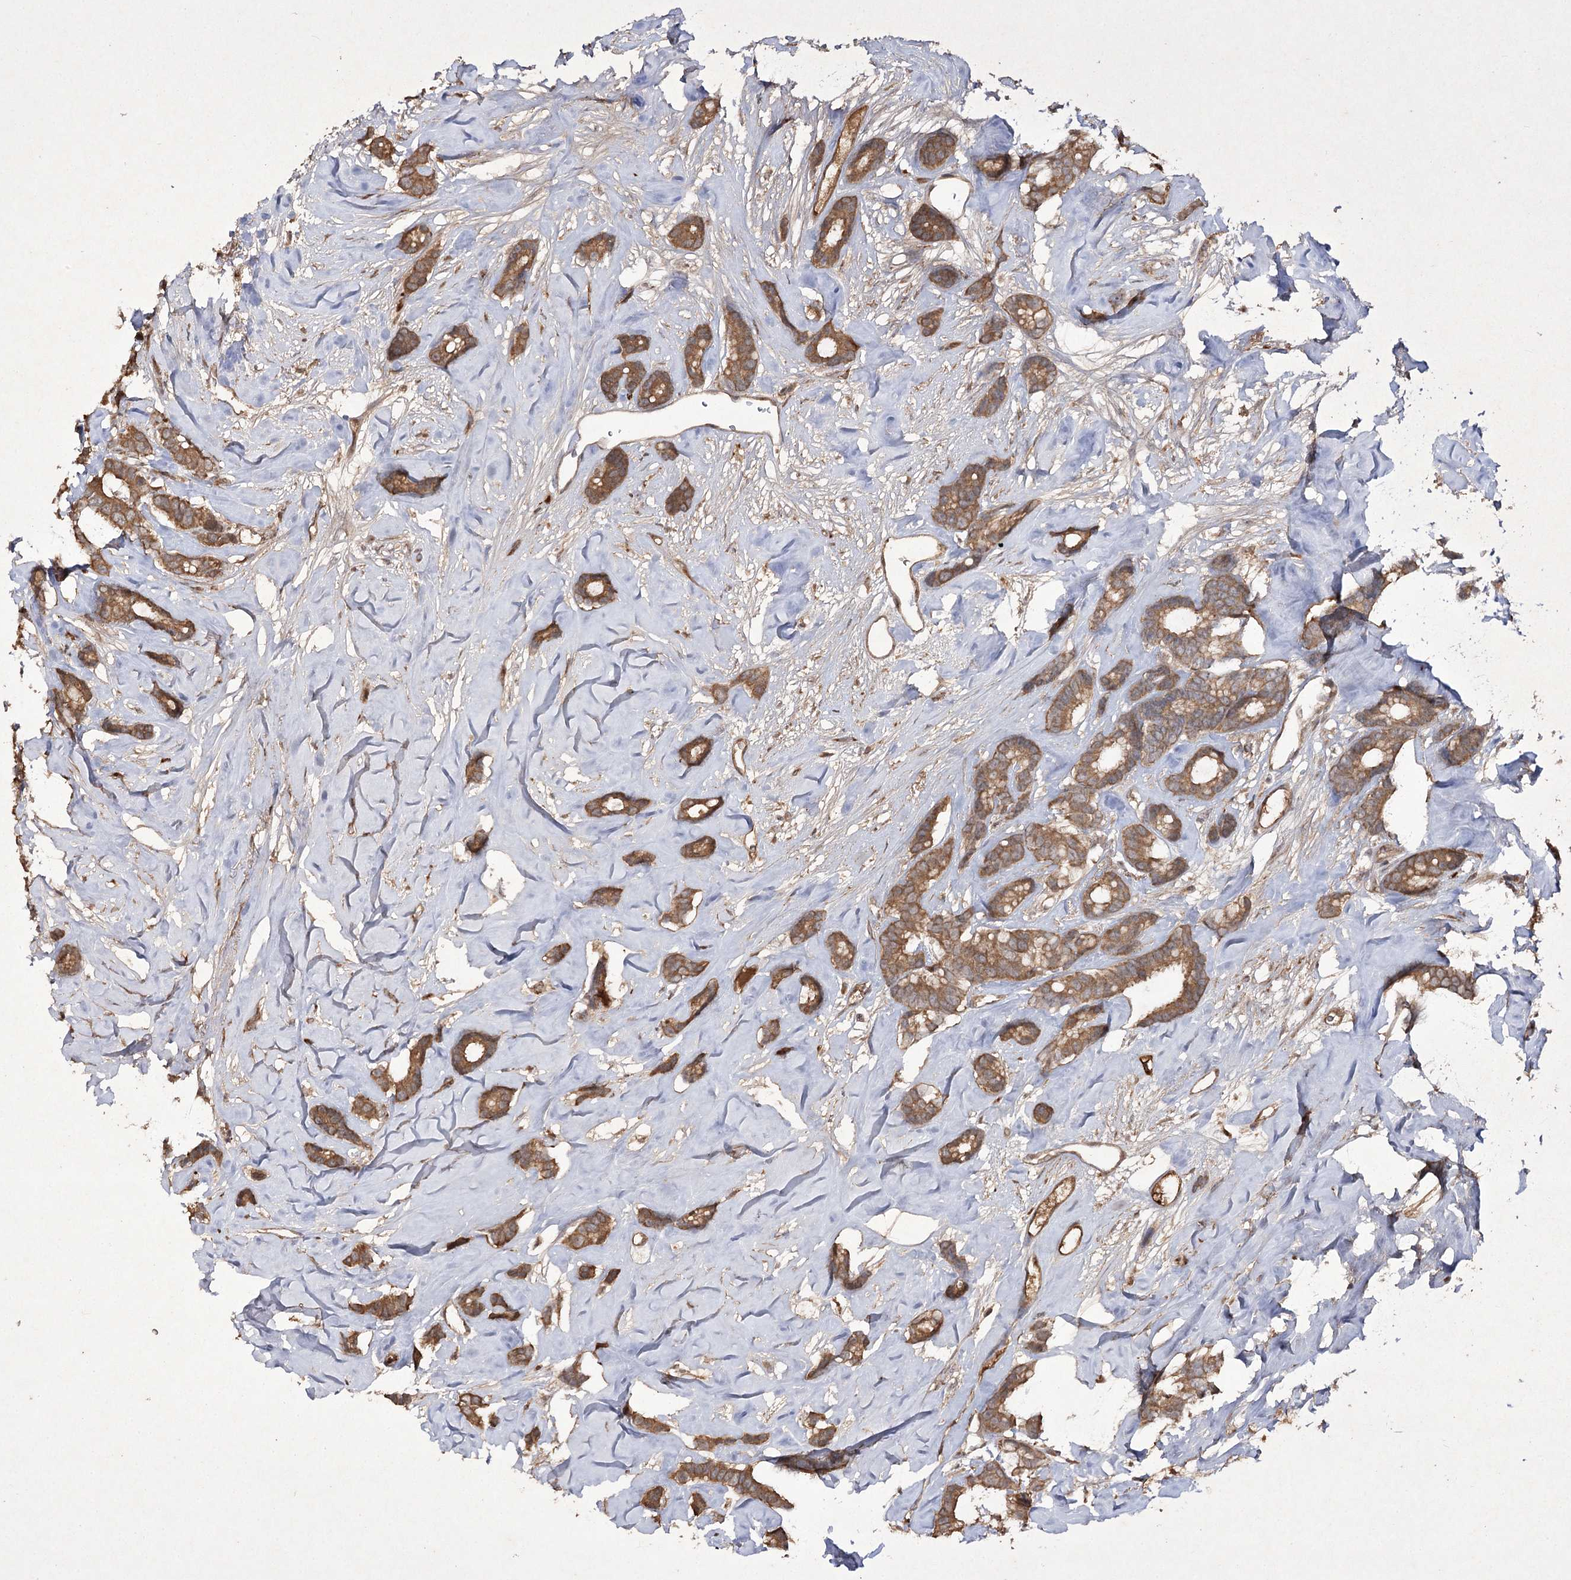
{"staining": {"intensity": "moderate", "quantity": ">75%", "location": "cytoplasmic/membranous"}, "tissue": "breast cancer", "cell_type": "Tumor cells", "image_type": "cancer", "snomed": [{"axis": "morphology", "description": "Duct carcinoma"}, {"axis": "topography", "description": "Breast"}], "caption": "Immunohistochemical staining of human breast invasive ductal carcinoma reveals moderate cytoplasmic/membranous protein positivity in approximately >75% of tumor cells.", "gene": "FANCL", "patient": {"sex": "female", "age": 87}}